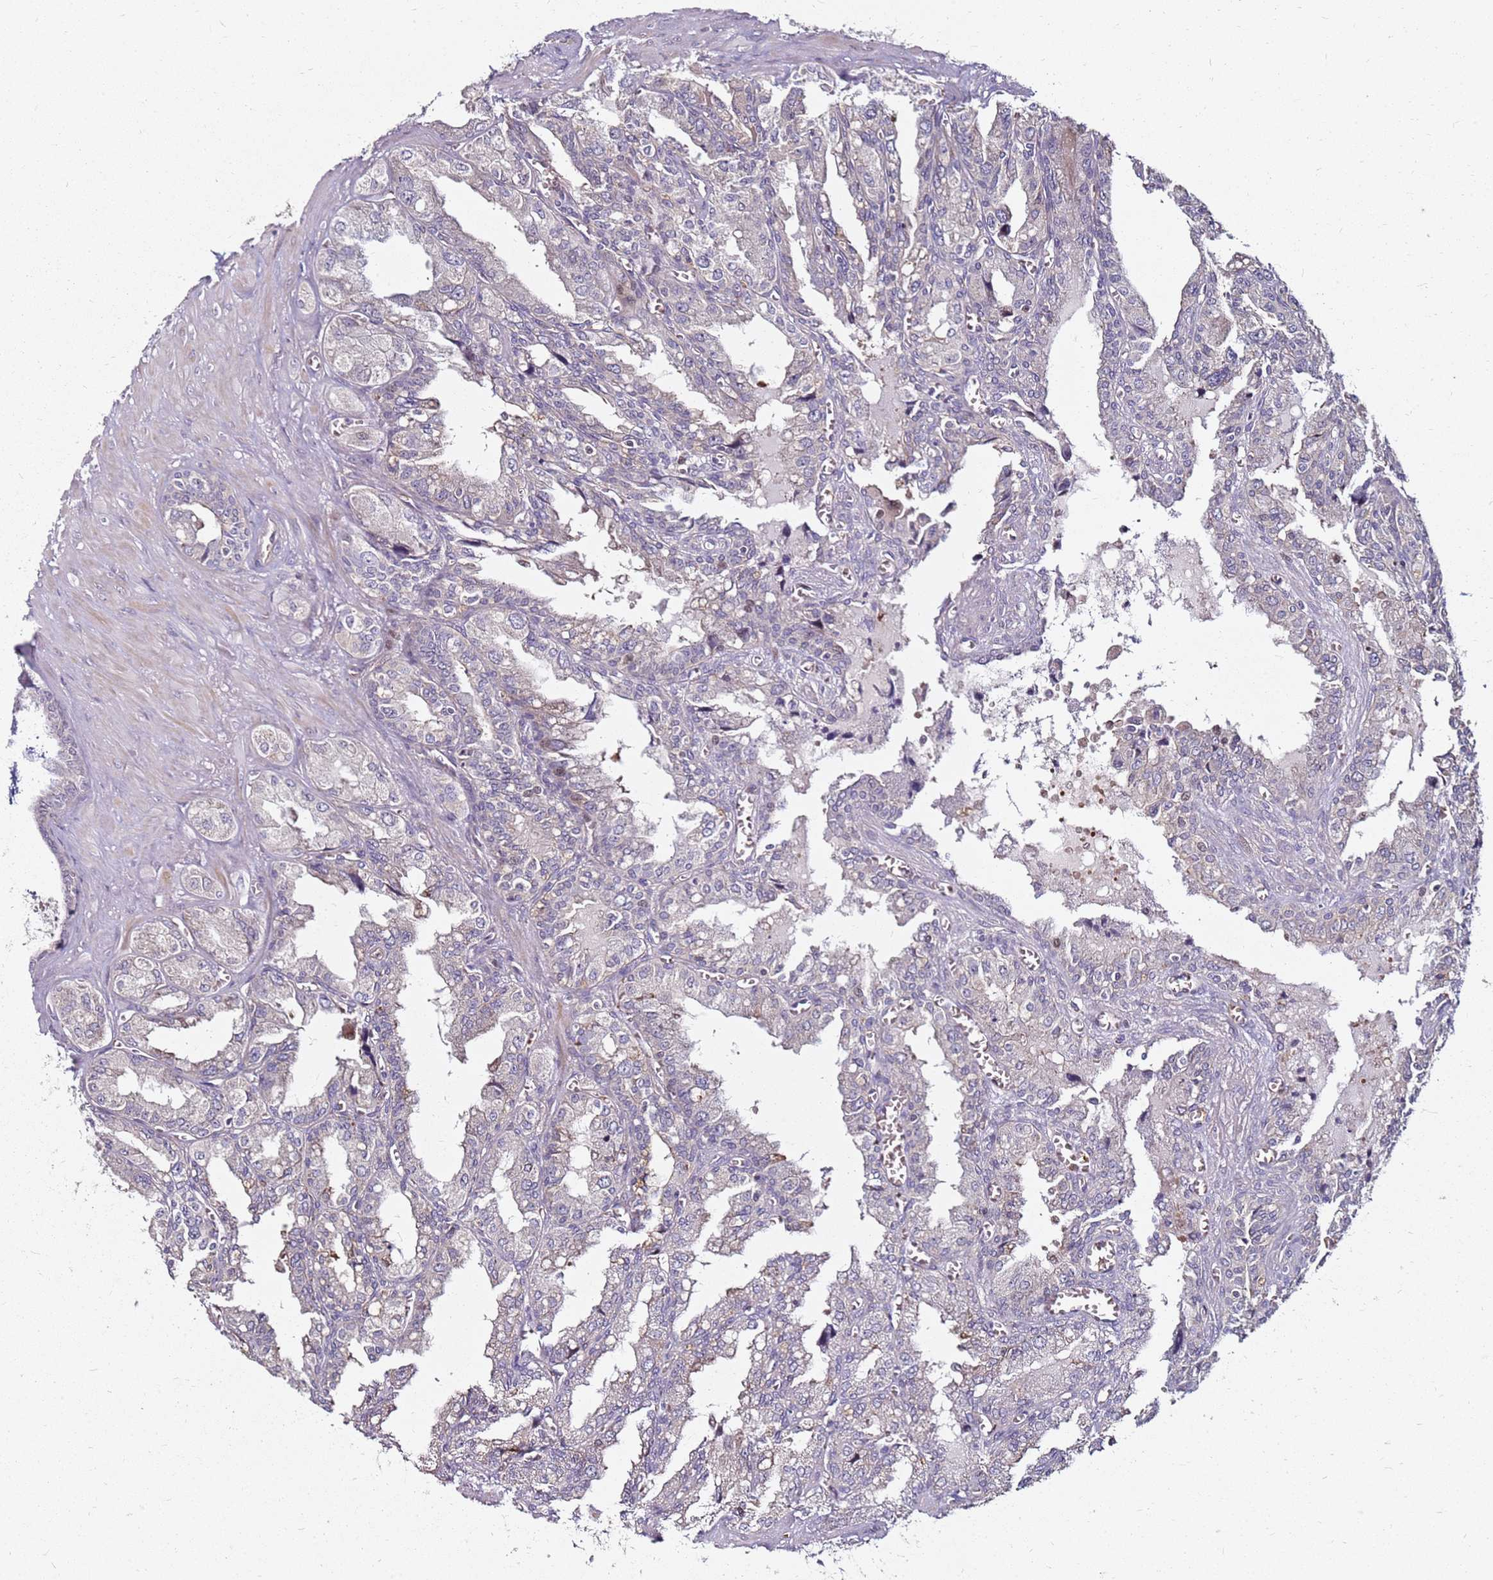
{"staining": {"intensity": "weak", "quantity": "25%-75%", "location": "cytoplasmic/membranous"}, "tissue": "seminal vesicle", "cell_type": "Glandular cells", "image_type": "normal", "snomed": [{"axis": "morphology", "description": "Normal tissue, NOS"}, {"axis": "topography", "description": "Seminal veicle"}], "caption": "Immunohistochemistry (IHC) (DAB) staining of unremarkable human seminal vesicle displays weak cytoplasmic/membranous protein staining in about 25%-75% of glandular cells.", "gene": "RNF11", "patient": {"sex": "male", "age": 67}}